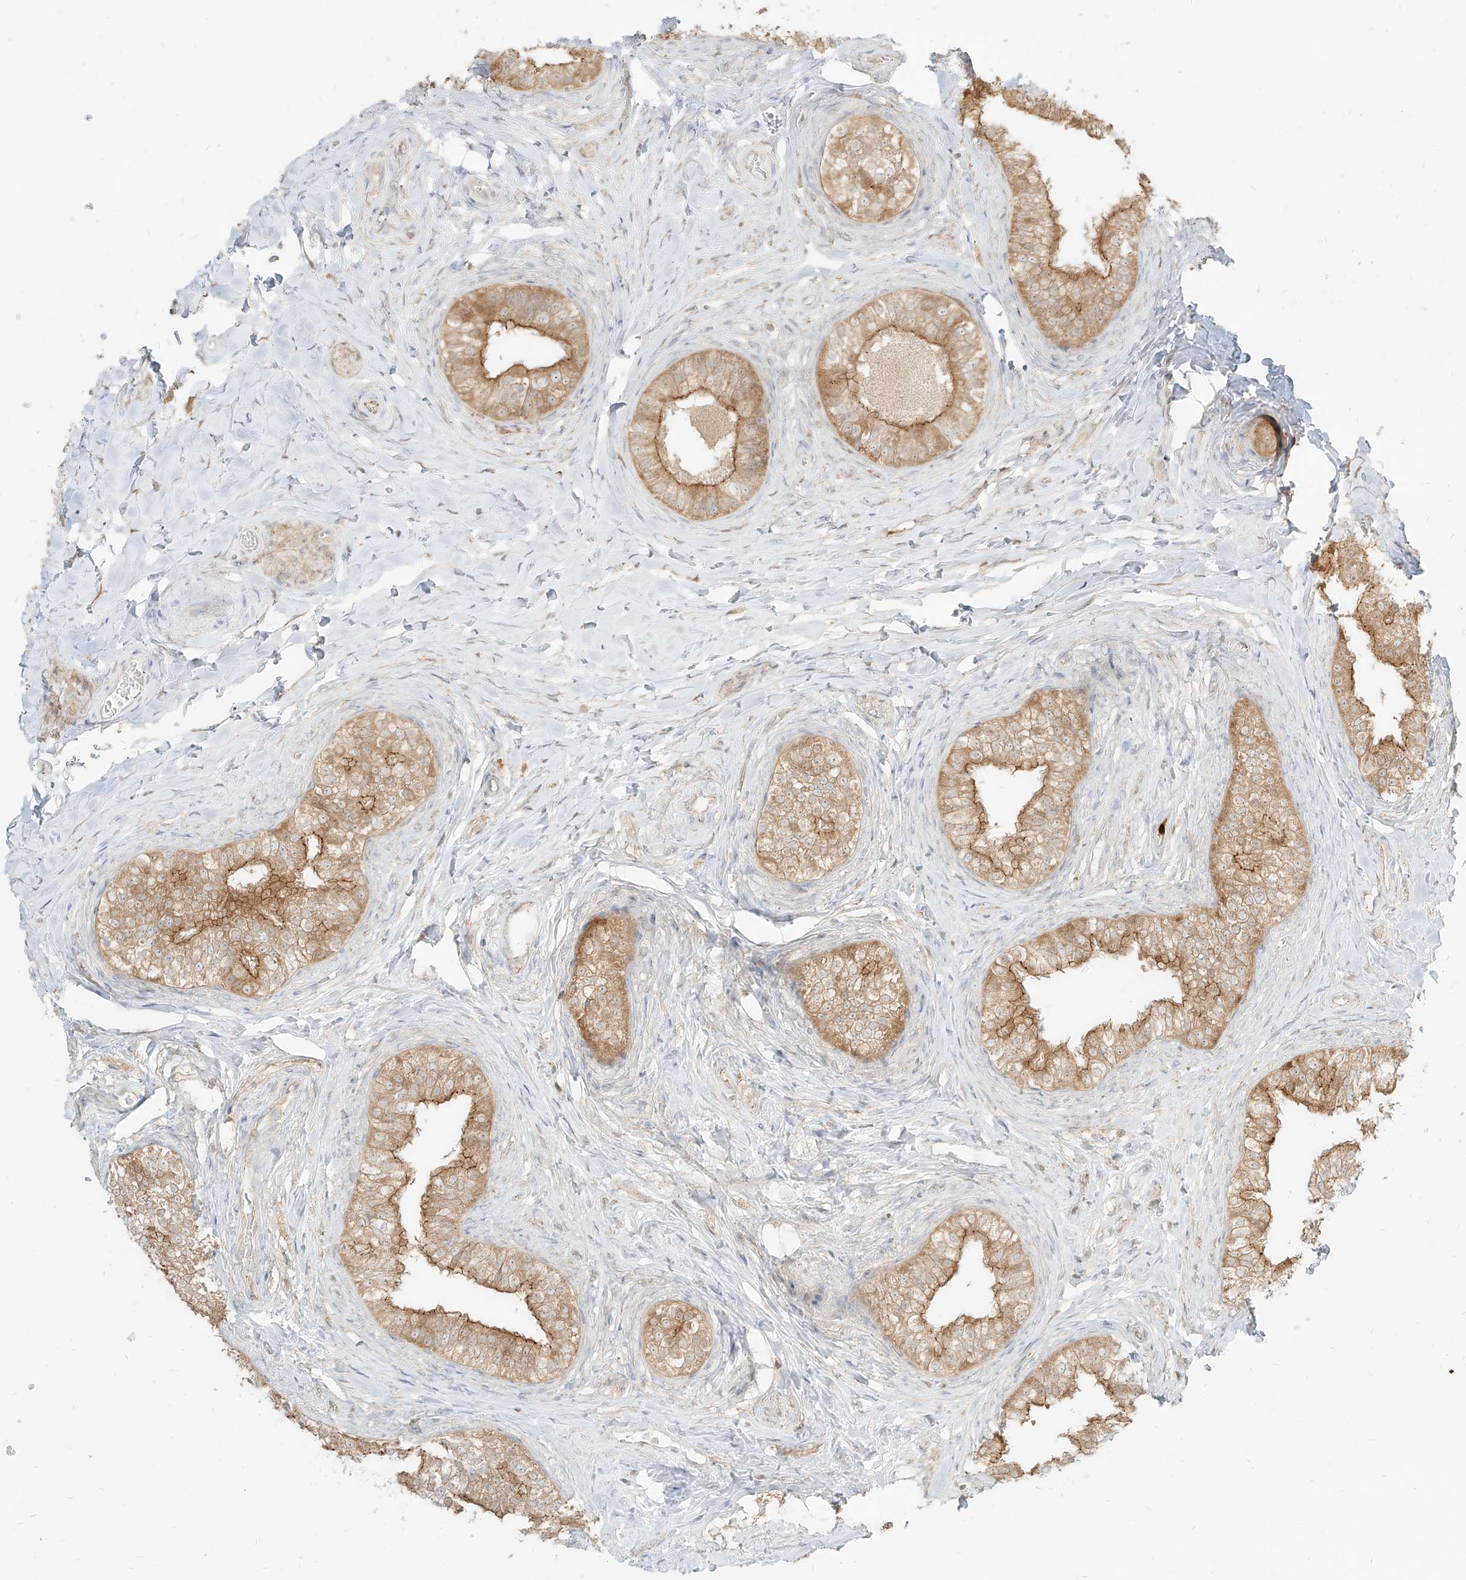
{"staining": {"intensity": "moderate", "quantity": ">75%", "location": "cytoplasmic/membranous"}, "tissue": "epididymis", "cell_type": "Glandular cells", "image_type": "normal", "snomed": [{"axis": "morphology", "description": "Normal tissue, NOS"}, {"axis": "topography", "description": "Epididymis"}], "caption": "Normal epididymis exhibits moderate cytoplasmic/membranous positivity in about >75% of glandular cells.", "gene": "PGD", "patient": {"sex": "male", "age": 49}}